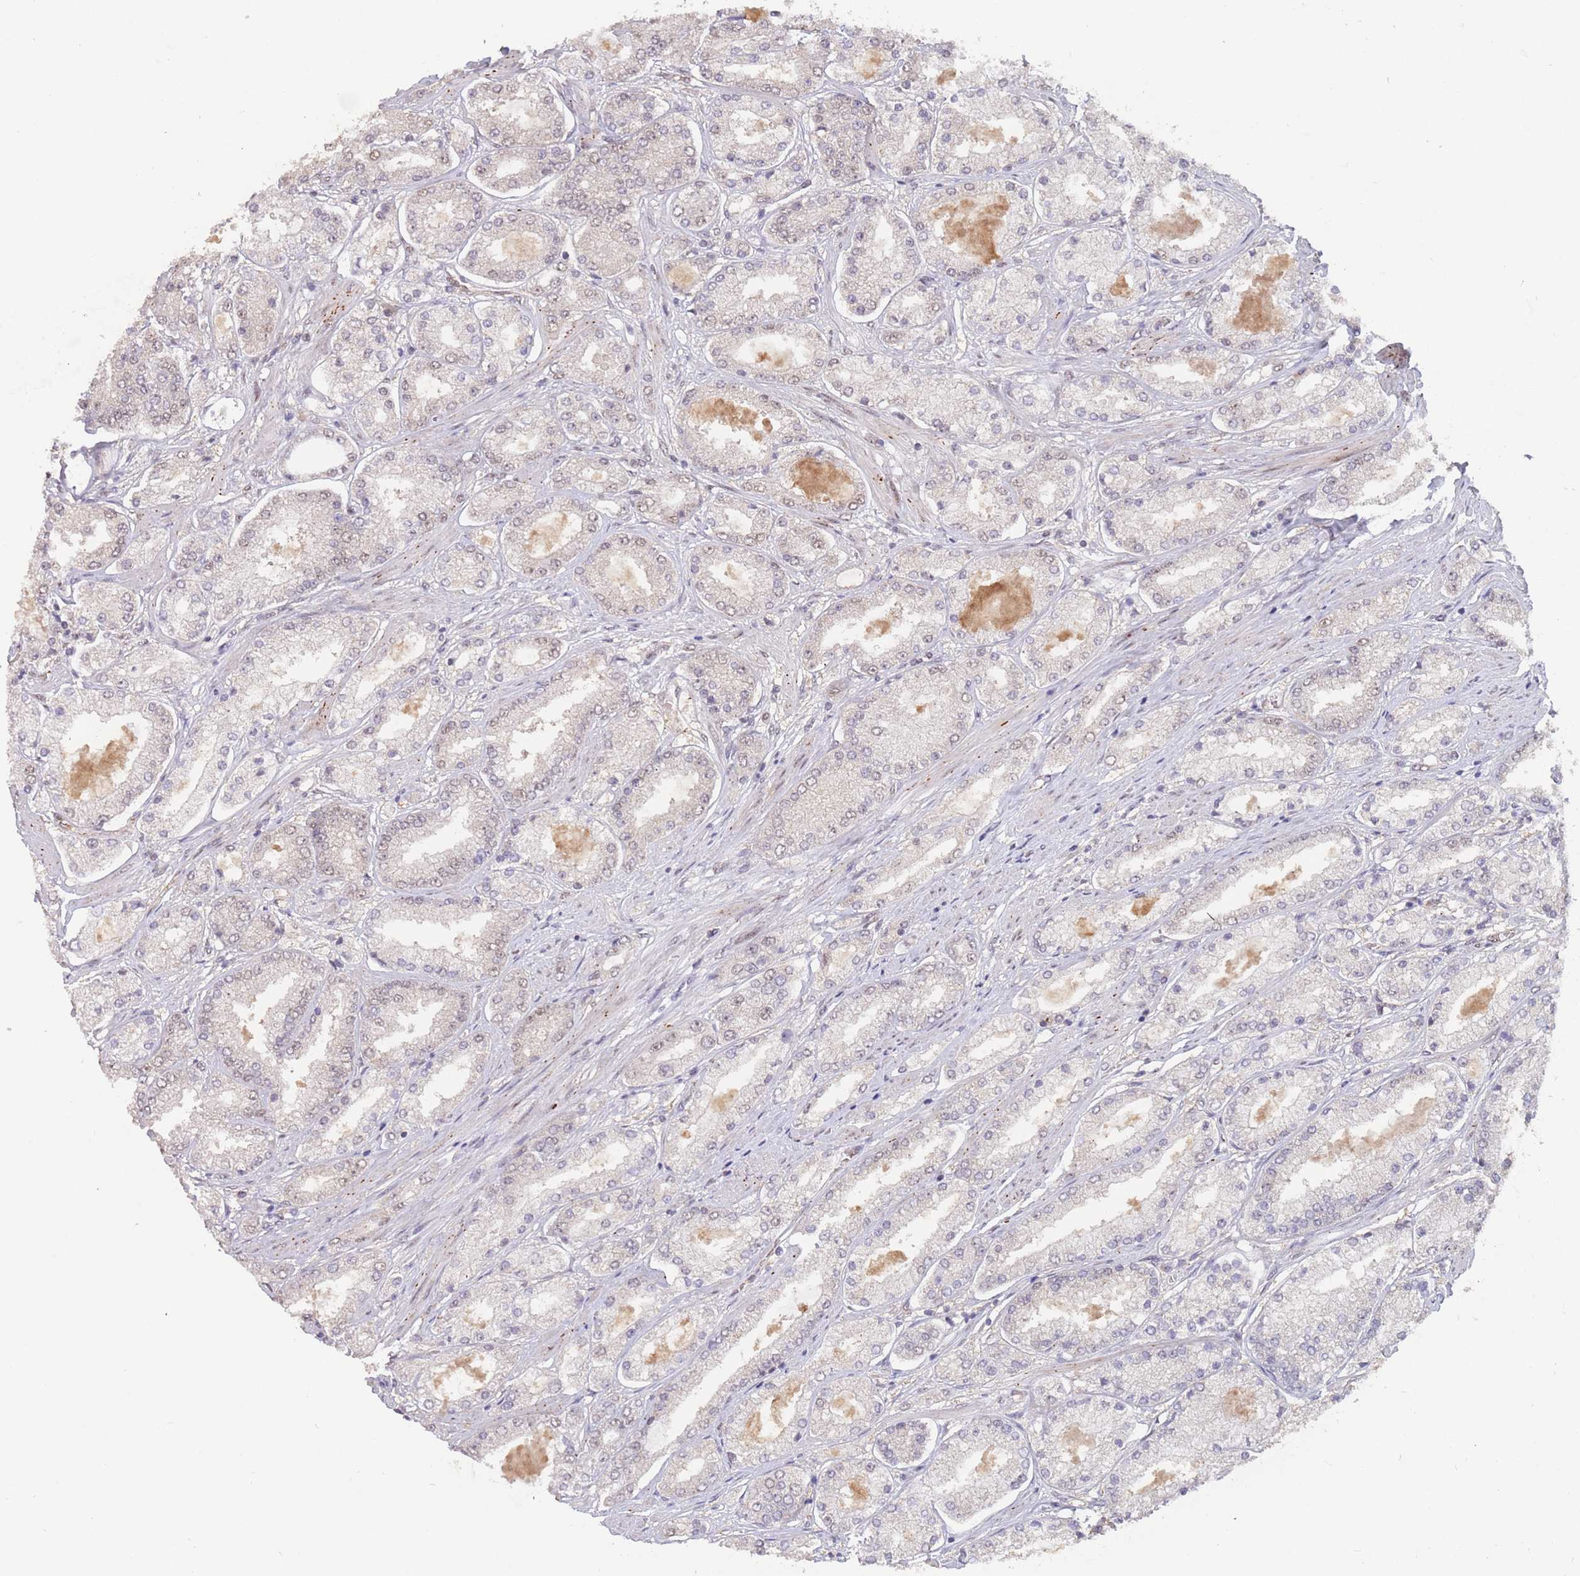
{"staining": {"intensity": "negative", "quantity": "none", "location": "none"}, "tissue": "prostate cancer", "cell_type": "Tumor cells", "image_type": "cancer", "snomed": [{"axis": "morphology", "description": "Adenocarcinoma, High grade"}, {"axis": "topography", "description": "Prostate"}], "caption": "Immunohistochemistry photomicrograph of neoplastic tissue: prostate high-grade adenocarcinoma stained with DAB (3,3'-diaminobenzidine) shows no significant protein expression in tumor cells.", "gene": "RFXANK", "patient": {"sex": "male", "age": 69}}